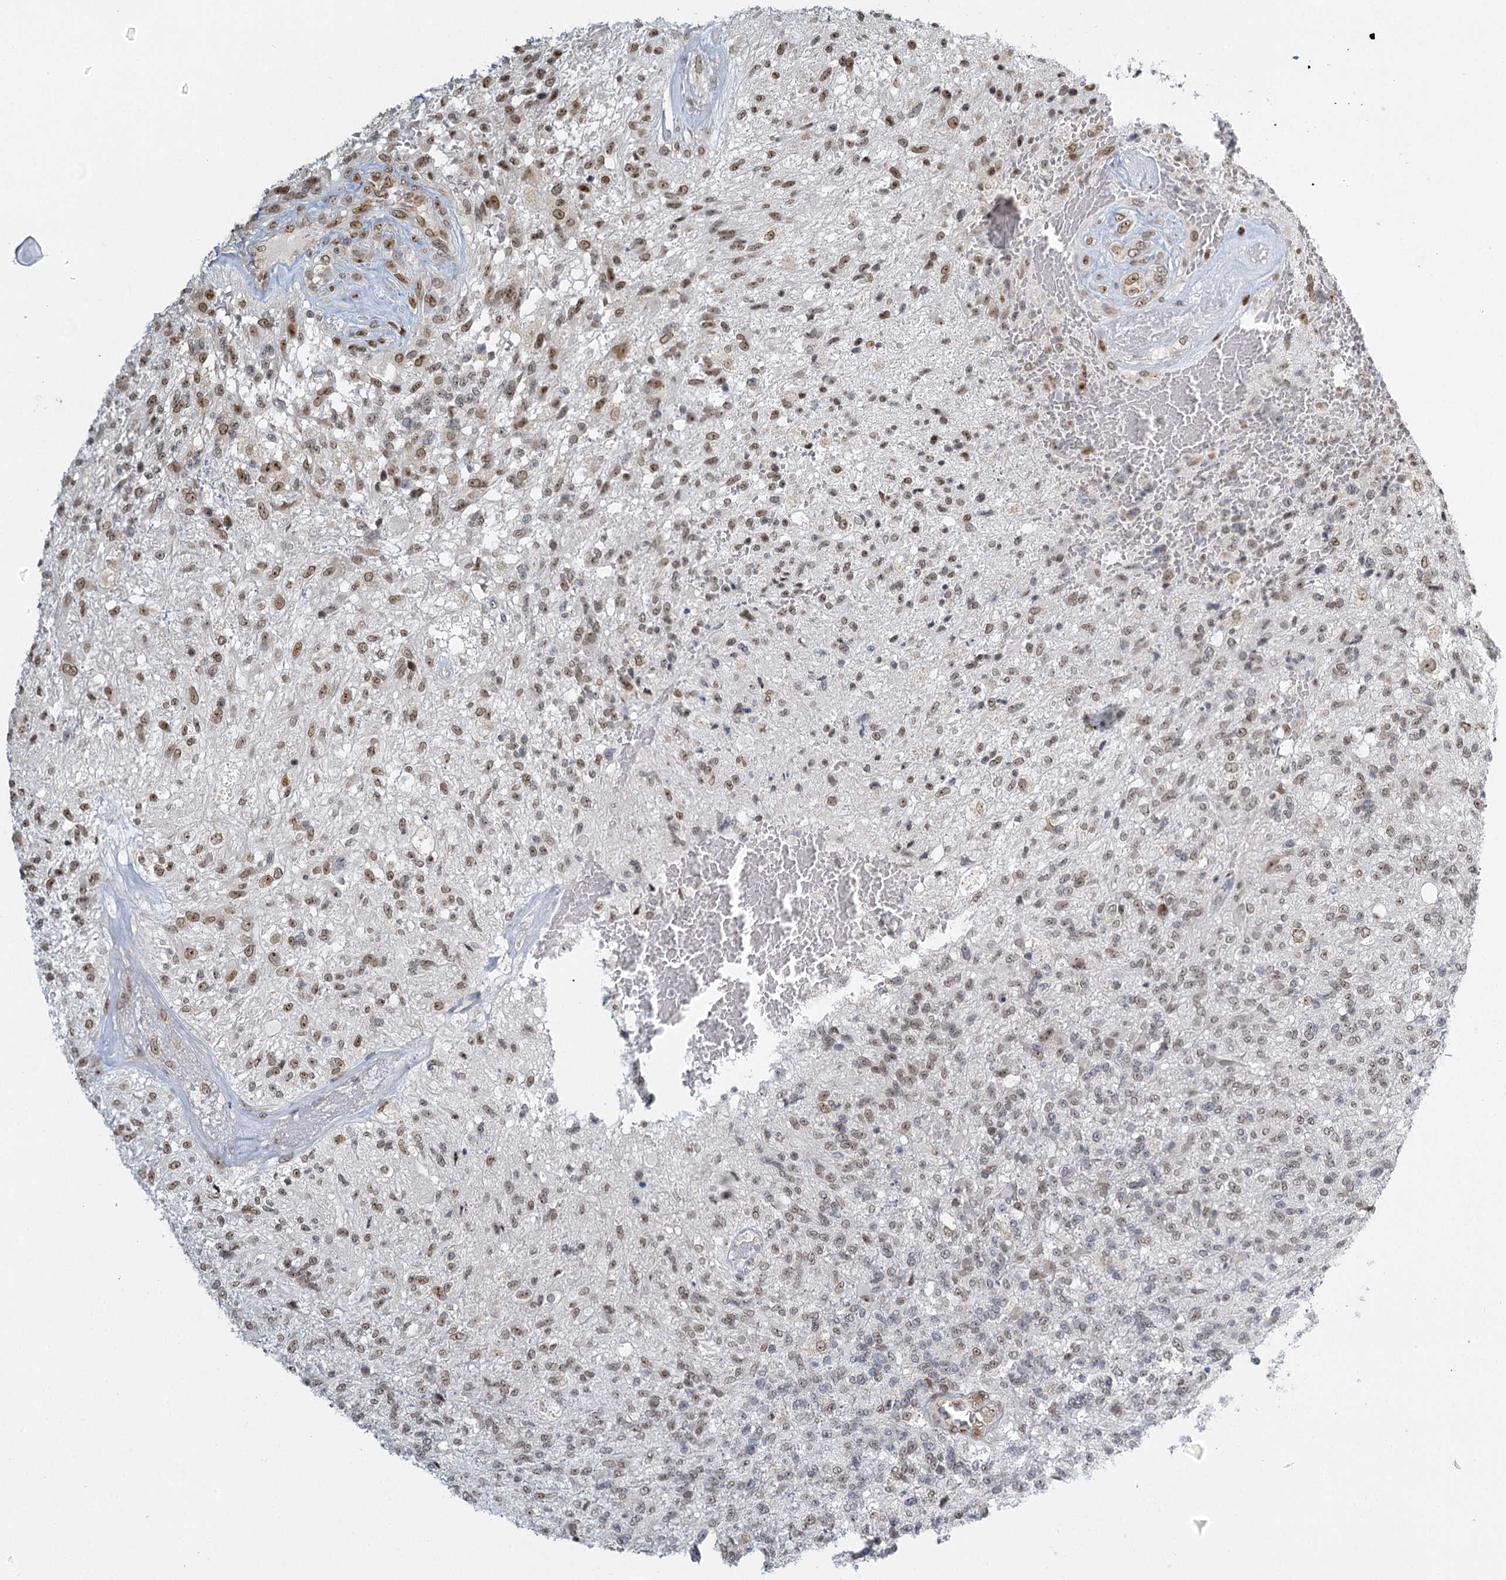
{"staining": {"intensity": "weak", "quantity": "25%-75%", "location": "cytoplasmic/membranous,nuclear"}, "tissue": "glioma", "cell_type": "Tumor cells", "image_type": "cancer", "snomed": [{"axis": "morphology", "description": "Glioma, malignant, High grade"}, {"axis": "topography", "description": "Brain"}], "caption": "Immunohistochemical staining of malignant high-grade glioma shows weak cytoplasmic/membranous and nuclear protein staining in approximately 25%-75% of tumor cells. (Stains: DAB (3,3'-diaminobenzidine) in brown, nuclei in blue, Microscopy: brightfield microscopy at high magnification).", "gene": "TREX1", "patient": {"sex": "male", "age": 56}}